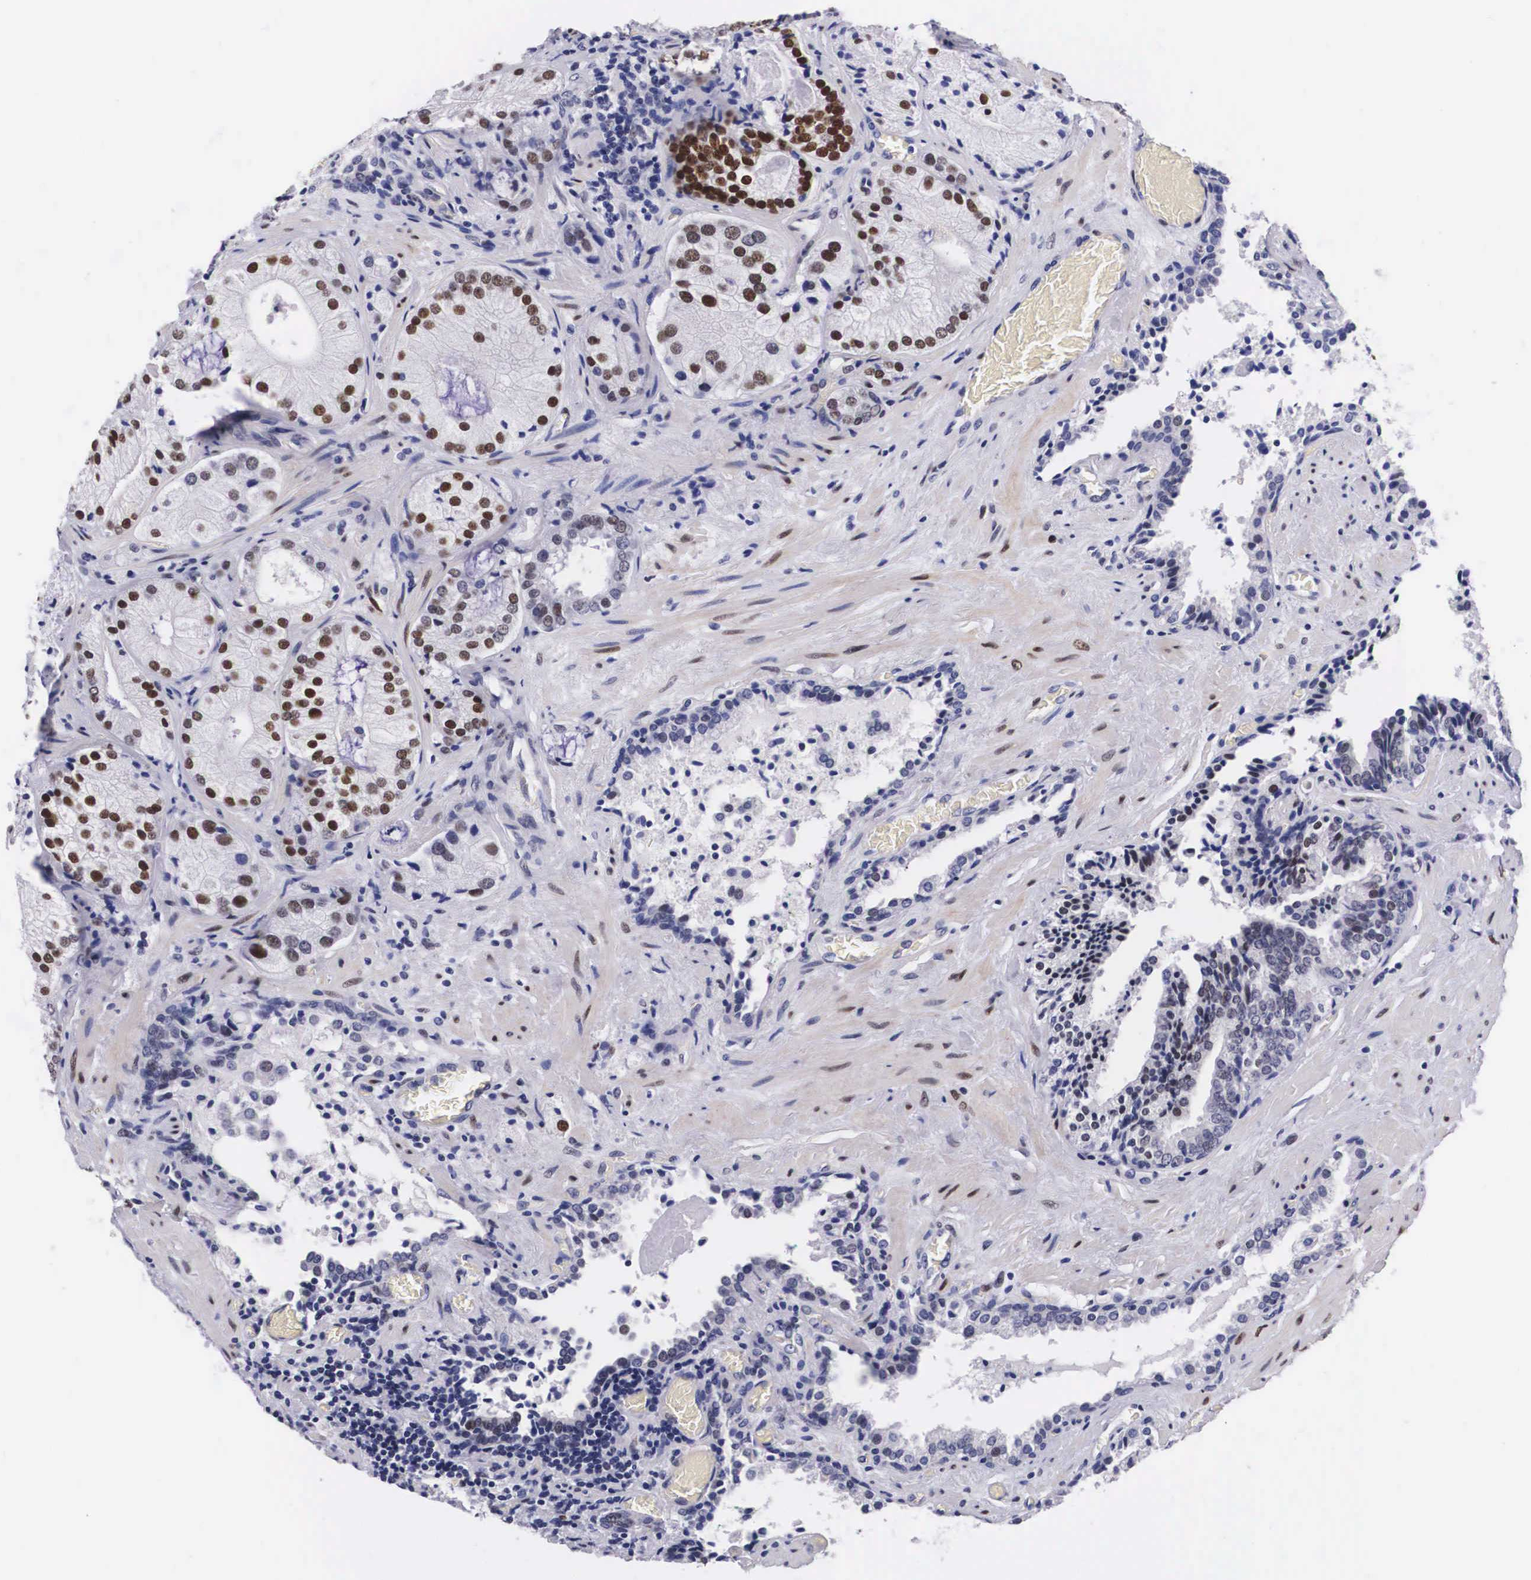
{"staining": {"intensity": "strong", "quantity": "25%-75%", "location": "nuclear"}, "tissue": "prostate cancer", "cell_type": "Tumor cells", "image_type": "cancer", "snomed": [{"axis": "morphology", "description": "Adenocarcinoma, Medium grade"}, {"axis": "topography", "description": "Prostate"}], "caption": "This image displays immunohistochemistry staining of medium-grade adenocarcinoma (prostate), with high strong nuclear staining in about 25%-75% of tumor cells.", "gene": "KHDRBS3", "patient": {"sex": "male", "age": 70}}